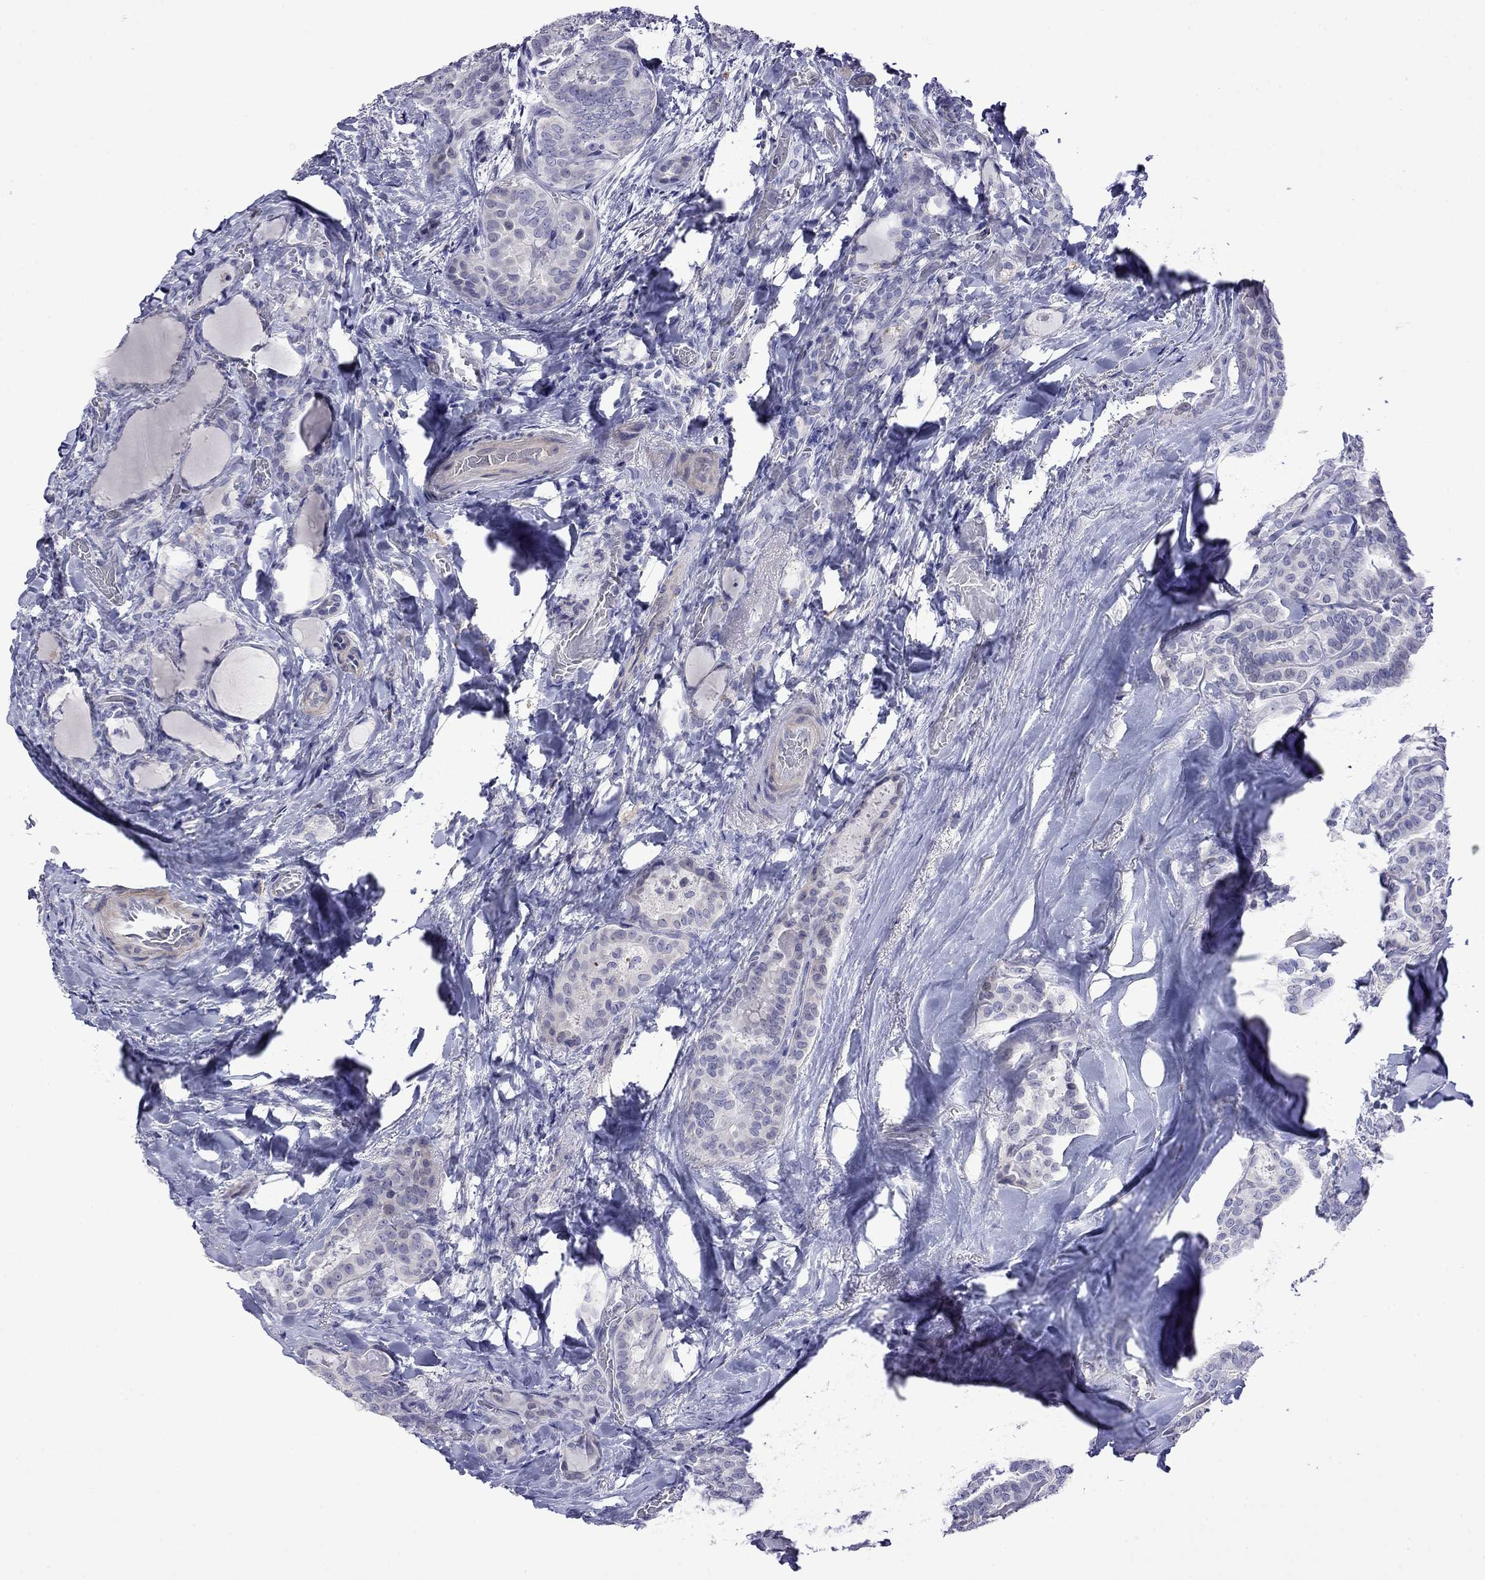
{"staining": {"intensity": "negative", "quantity": "none", "location": "none"}, "tissue": "thyroid cancer", "cell_type": "Tumor cells", "image_type": "cancer", "snomed": [{"axis": "morphology", "description": "Papillary adenocarcinoma, NOS"}, {"axis": "topography", "description": "Thyroid gland"}], "caption": "Tumor cells are negative for brown protein staining in papillary adenocarcinoma (thyroid).", "gene": "STAR", "patient": {"sex": "female", "age": 39}}